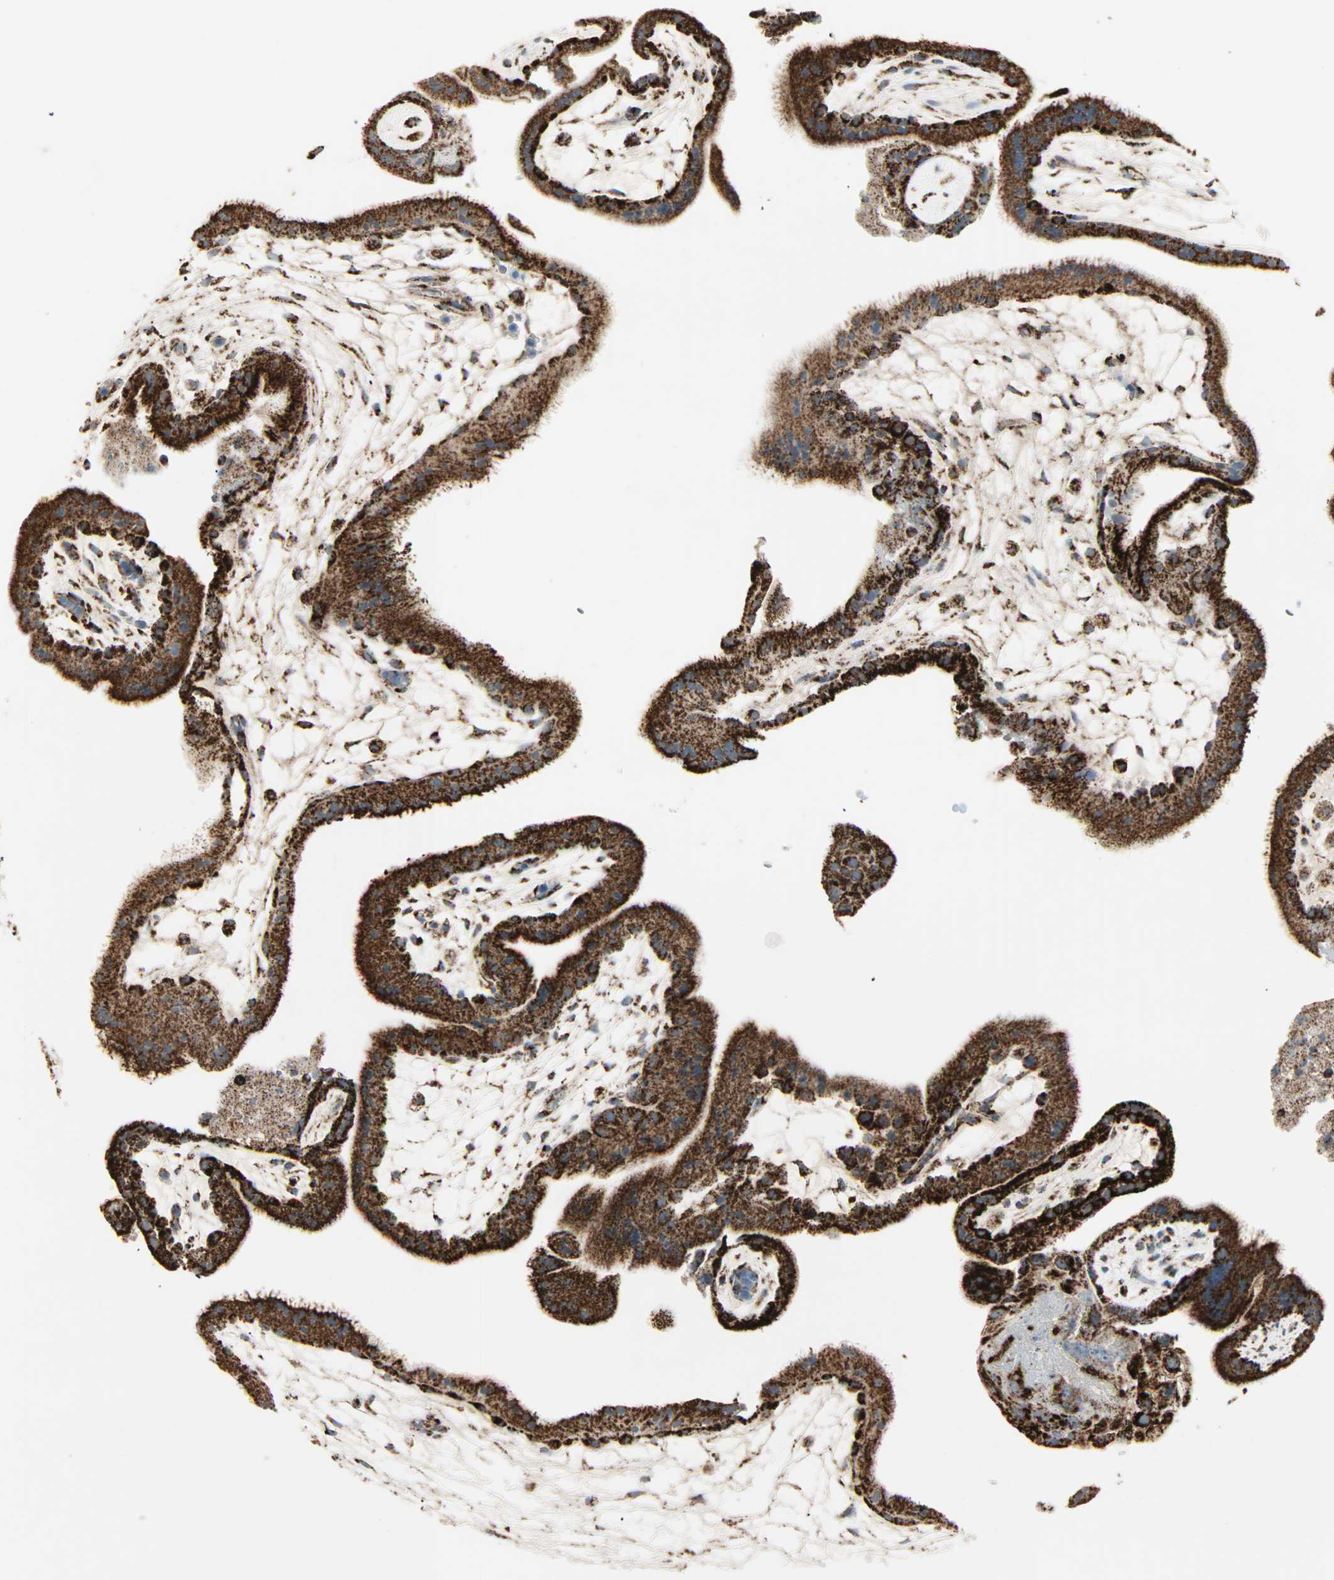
{"staining": {"intensity": "strong", "quantity": ">75%", "location": "cytoplasmic/membranous"}, "tissue": "placenta", "cell_type": "Decidual cells", "image_type": "normal", "snomed": [{"axis": "morphology", "description": "Normal tissue, NOS"}, {"axis": "topography", "description": "Placenta"}], "caption": "A high-resolution histopathology image shows IHC staining of unremarkable placenta, which demonstrates strong cytoplasmic/membranous positivity in approximately >75% of decidual cells.", "gene": "IDH2", "patient": {"sex": "female", "age": 19}}